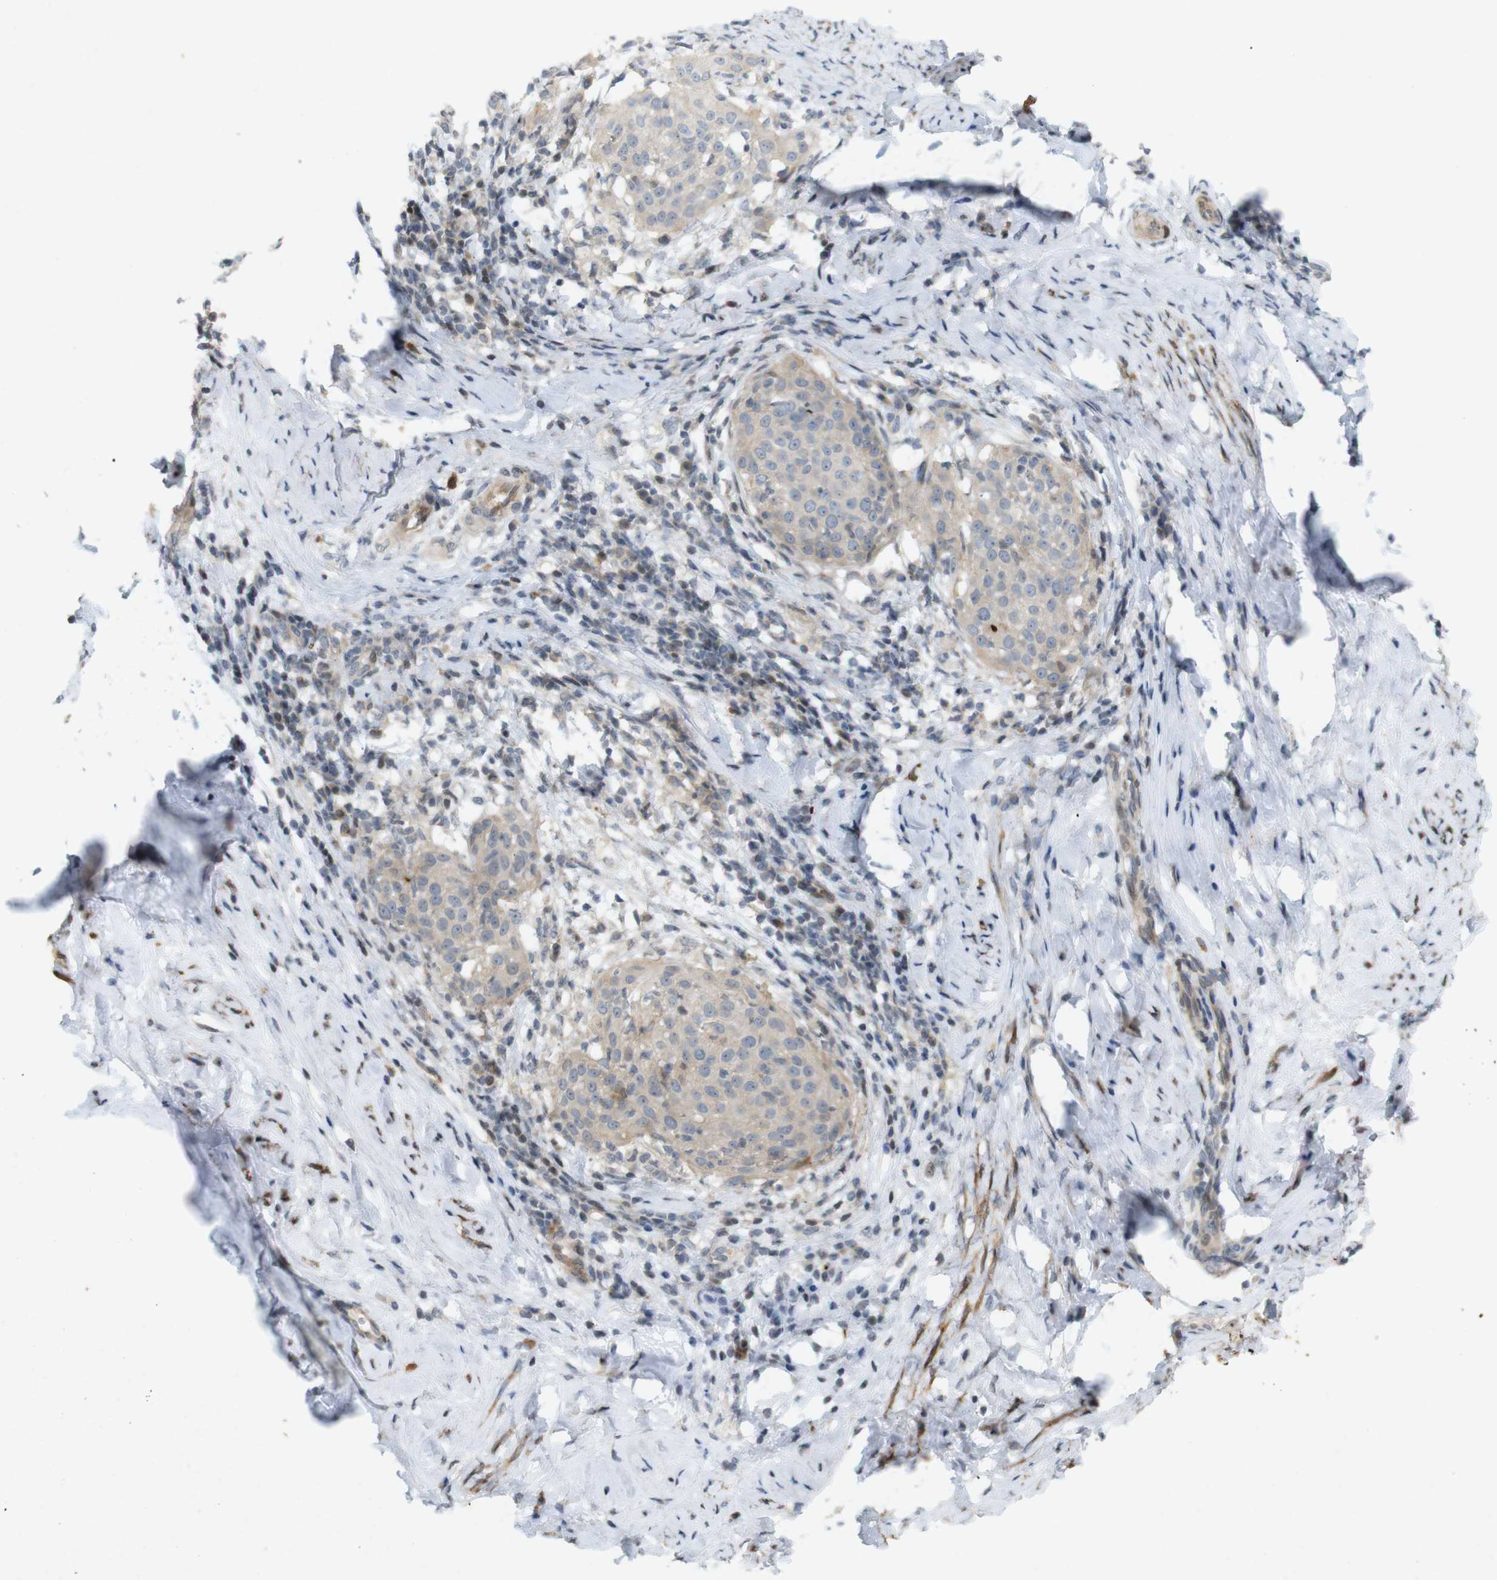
{"staining": {"intensity": "weak", "quantity": "<25%", "location": "cytoplasmic/membranous"}, "tissue": "cervical cancer", "cell_type": "Tumor cells", "image_type": "cancer", "snomed": [{"axis": "morphology", "description": "Squamous cell carcinoma, NOS"}, {"axis": "topography", "description": "Cervix"}], "caption": "Immunohistochemical staining of human cervical cancer displays no significant positivity in tumor cells.", "gene": "PPP1R14A", "patient": {"sex": "female", "age": 51}}